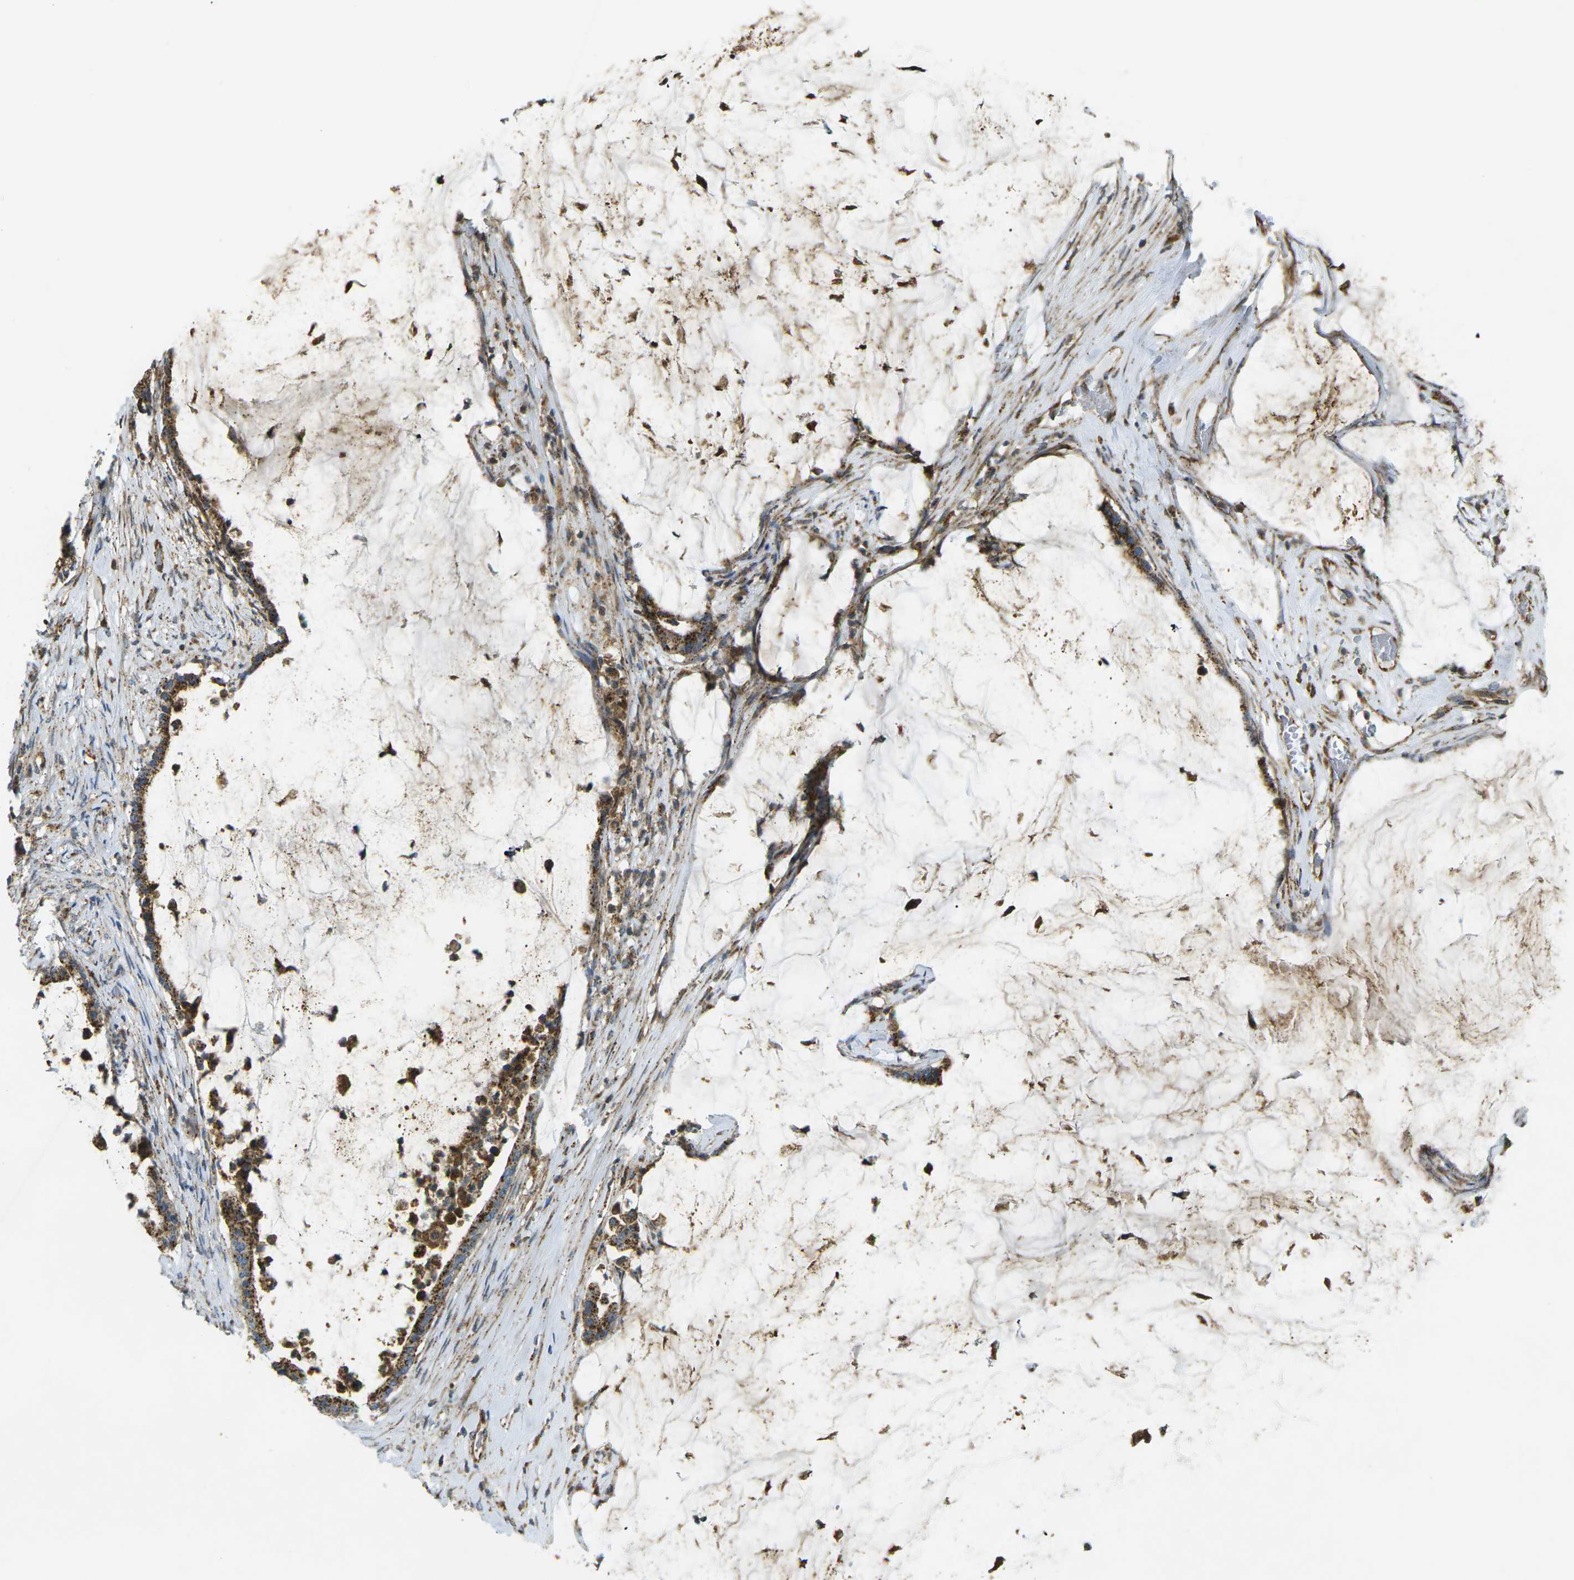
{"staining": {"intensity": "strong", "quantity": ">75%", "location": "cytoplasmic/membranous"}, "tissue": "pancreatic cancer", "cell_type": "Tumor cells", "image_type": "cancer", "snomed": [{"axis": "morphology", "description": "Adenocarcinoma, NOS"}, {"axis": "topography", "description": "Pancreas"}], "caption": "The immunohistochemical stain labels strong cytoplasmic/membranous staining in tumor cells of pancreatic cancer tissue.", "gene": "CHMP3", "patient": {"sex": "male", "age": 41}}